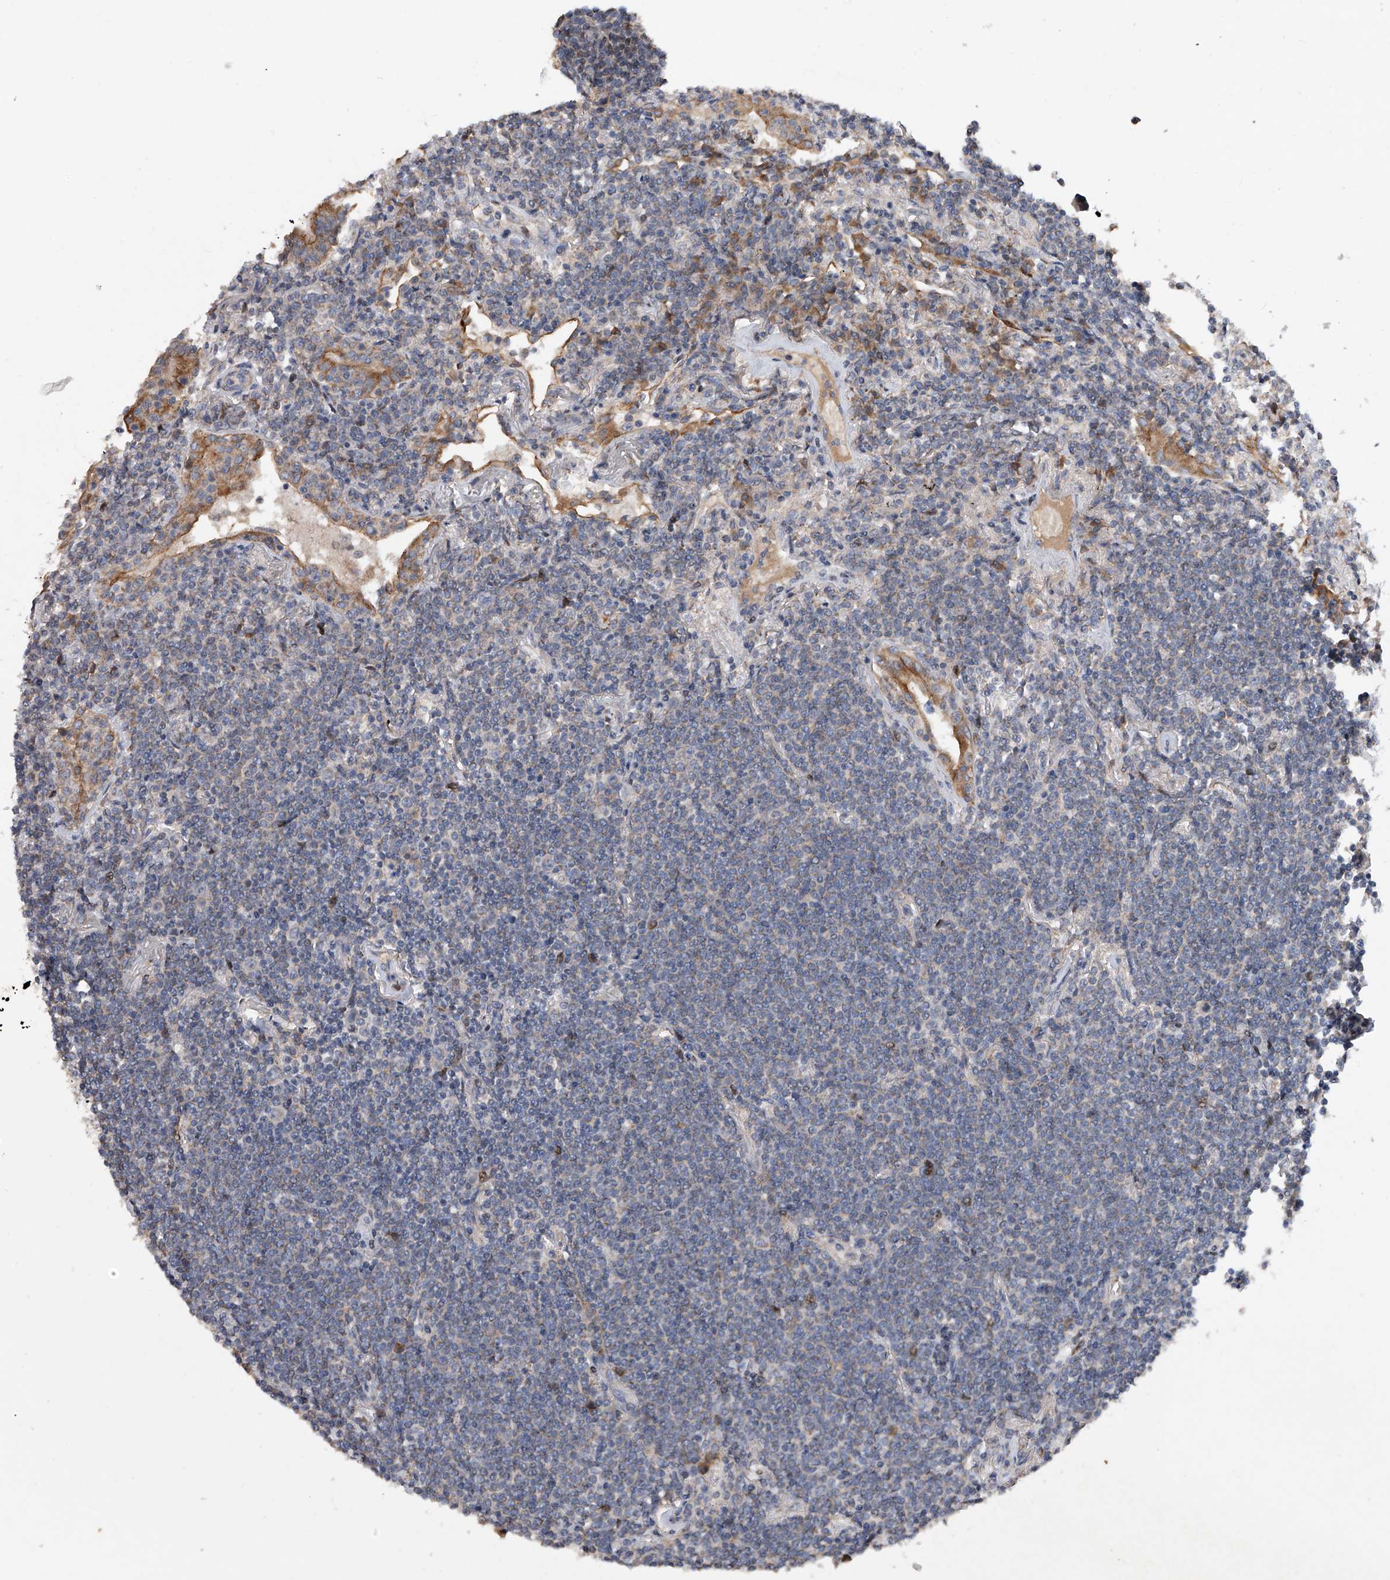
{"staining": {"intensity": "negative", "quantity": "none", "location": "none"}, "tissue": "lymphoma", "cell_type": "Tumor cells", "image_type": "cancer", "snomed": [{"axis": "morphology", "description": "Malignant lymphoma, non-Hodgkin's type, Low grade"}, {"axis": "topography", "description": "Lung"}], "caption": "Immunohistochemistry micrograph of neoplastic tissue: human lymphoma stained with DAB shows no significant protein positivity in tumor cells.", "gene": "CDH12", "patient": {"sex": "female", "age": 71}}